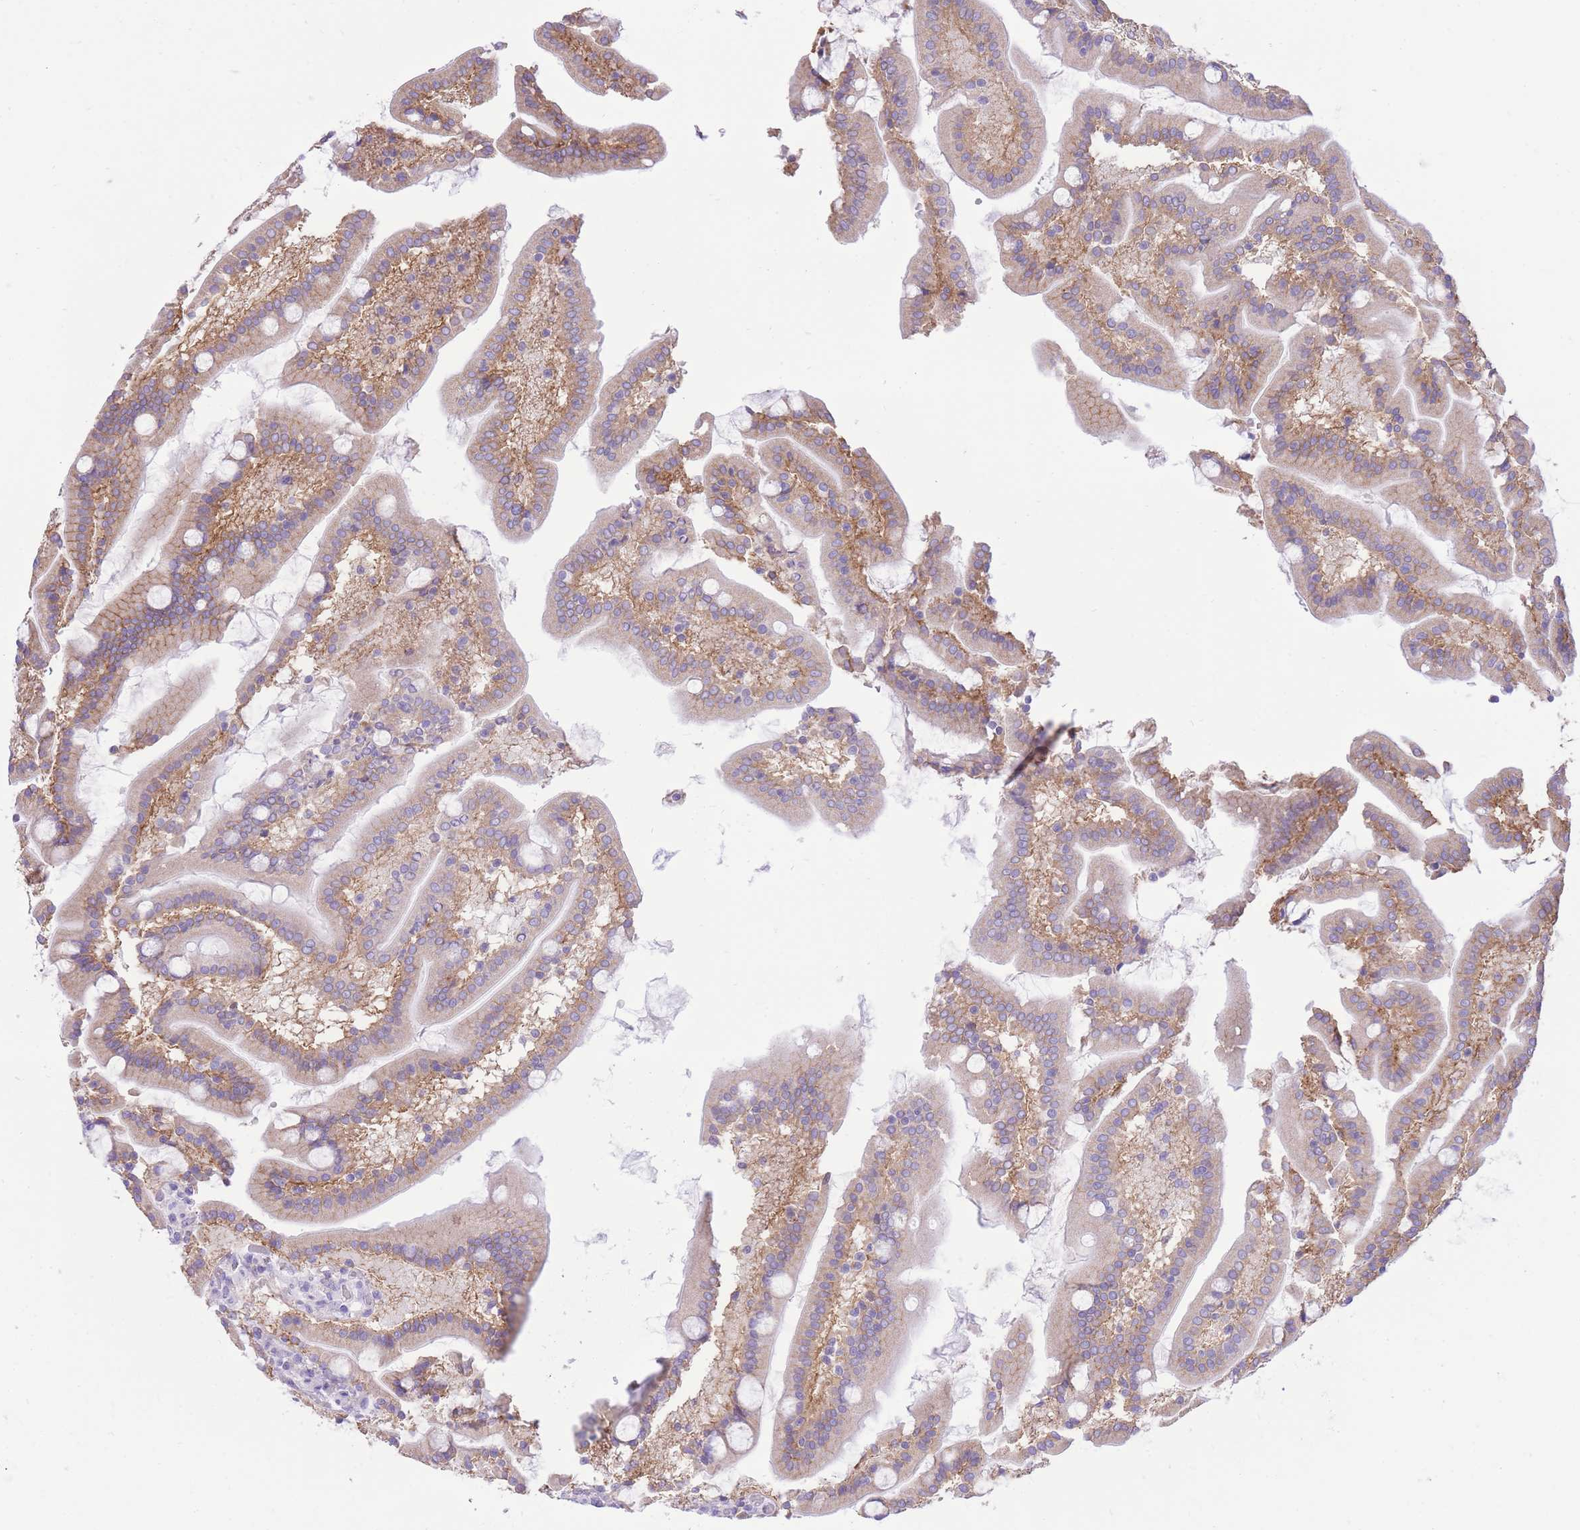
{"staining": {"intensity": "moderate", "quantity": "<25%", "location": "cytoplasmic/membranous"}, "tissue": "duodenum", "cell_type": "Glandular cells", "image_type": "normal", "snomed": [{"axis": "morphology", "description": "Normal tissue, NOS"}, {"axis": "topography", "description": "Duodenum"}], "caption": "A brown stain highlights moderate cytoplasmic/membranous staining of a protein in glandular cells of benign duodenum. (DAB IHC, brown staining for protein, blue staining for nuclei).", "gene": "SLC4A4", "patient": {"sex": "male", "age": 55}}